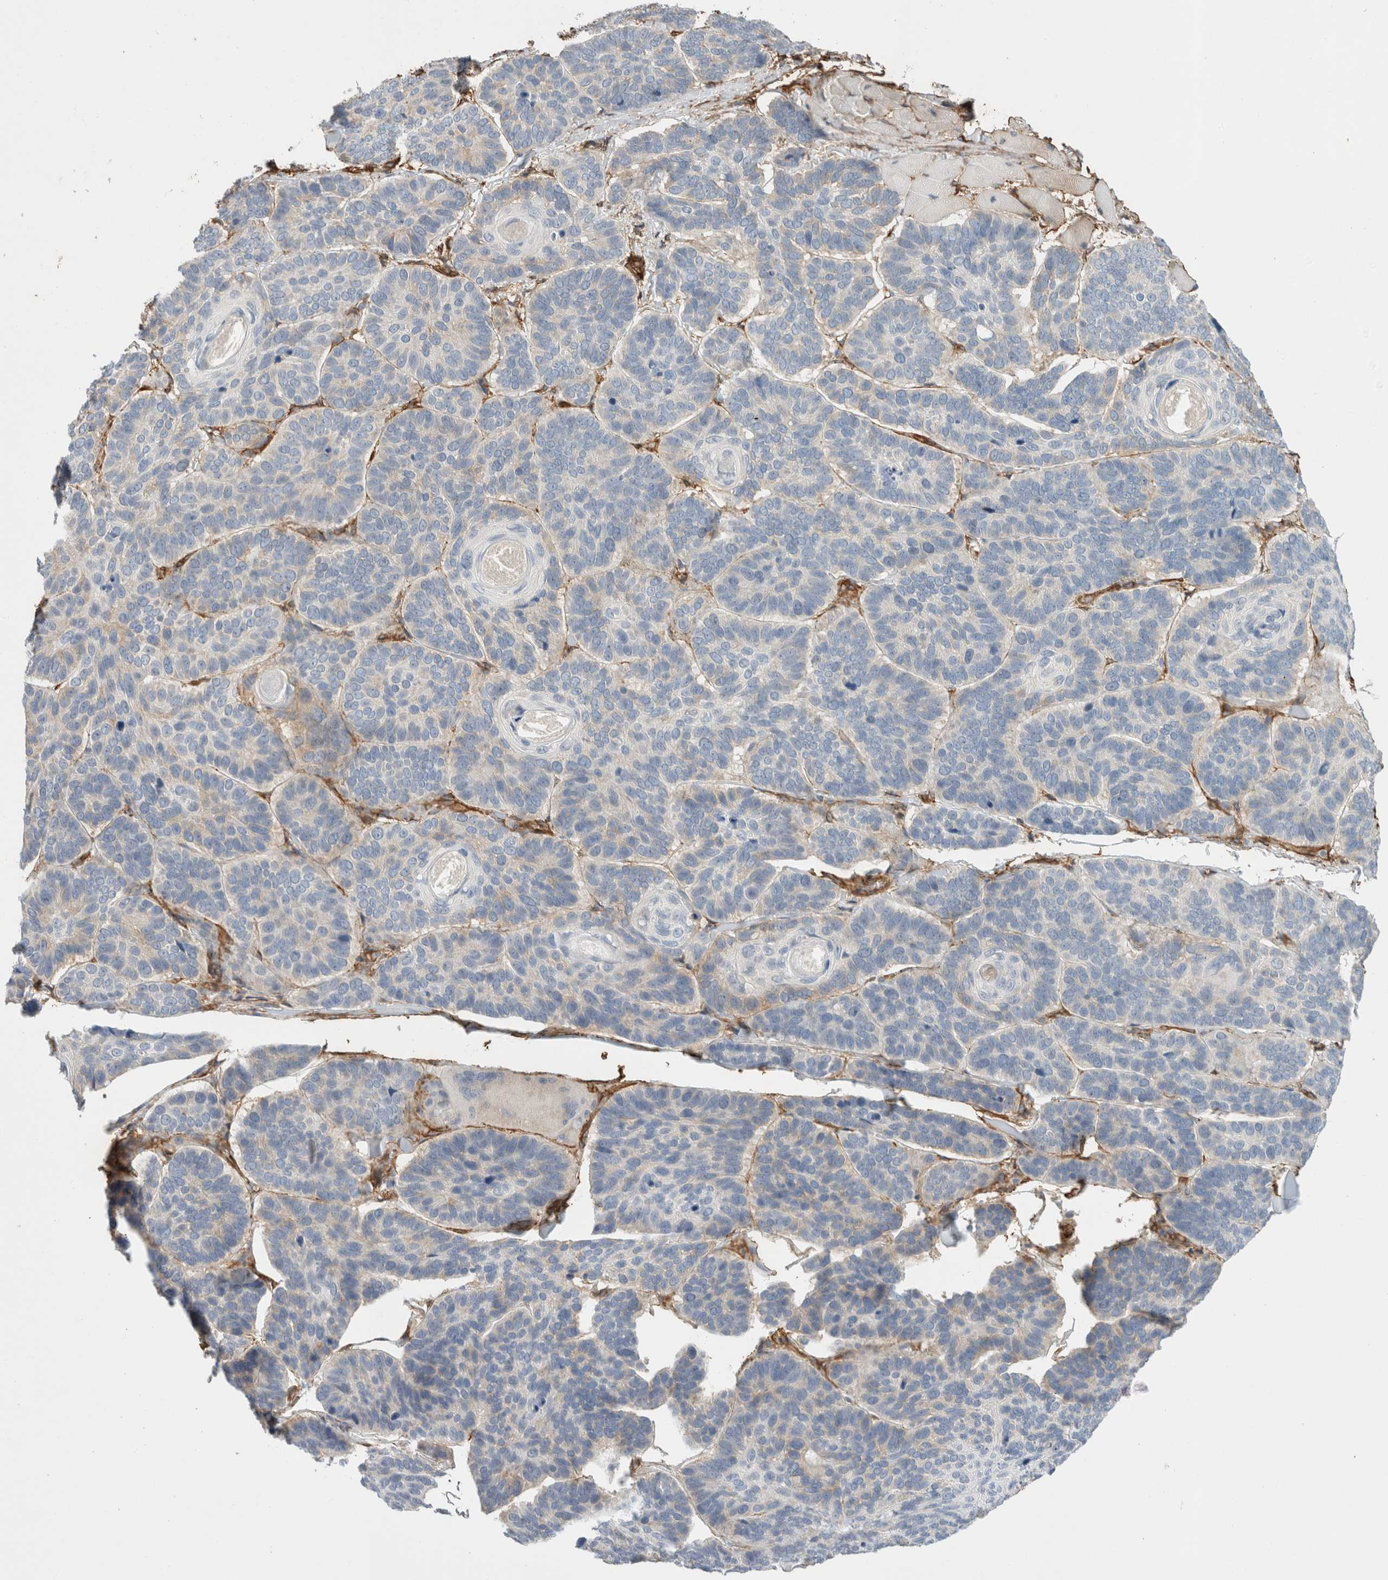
{"staining": {"intensity": "negative", "quantity": "none", "location": "none"}, "tissue": "skin cancer", "cell_type": "Tumor cells", "image_type": "cancer", "snomed": [{"axis": "morphology", "description": "Basal cell carcinoma"}, {"axis": "topography", "description": "Skin"}], "caption": "Skin basal cell carcinoma was stained to show a protein in brown. There is no significant positivity in tumor cells. (Stains: DAB (3,3'-diaminobenzidine) immunohistochemistry with hematoxylin counter stain, Microscopy: brightfield microscopy at high magnification).", "gene": "JMJD4", "patient": {"sex": "male", "age": 62}}